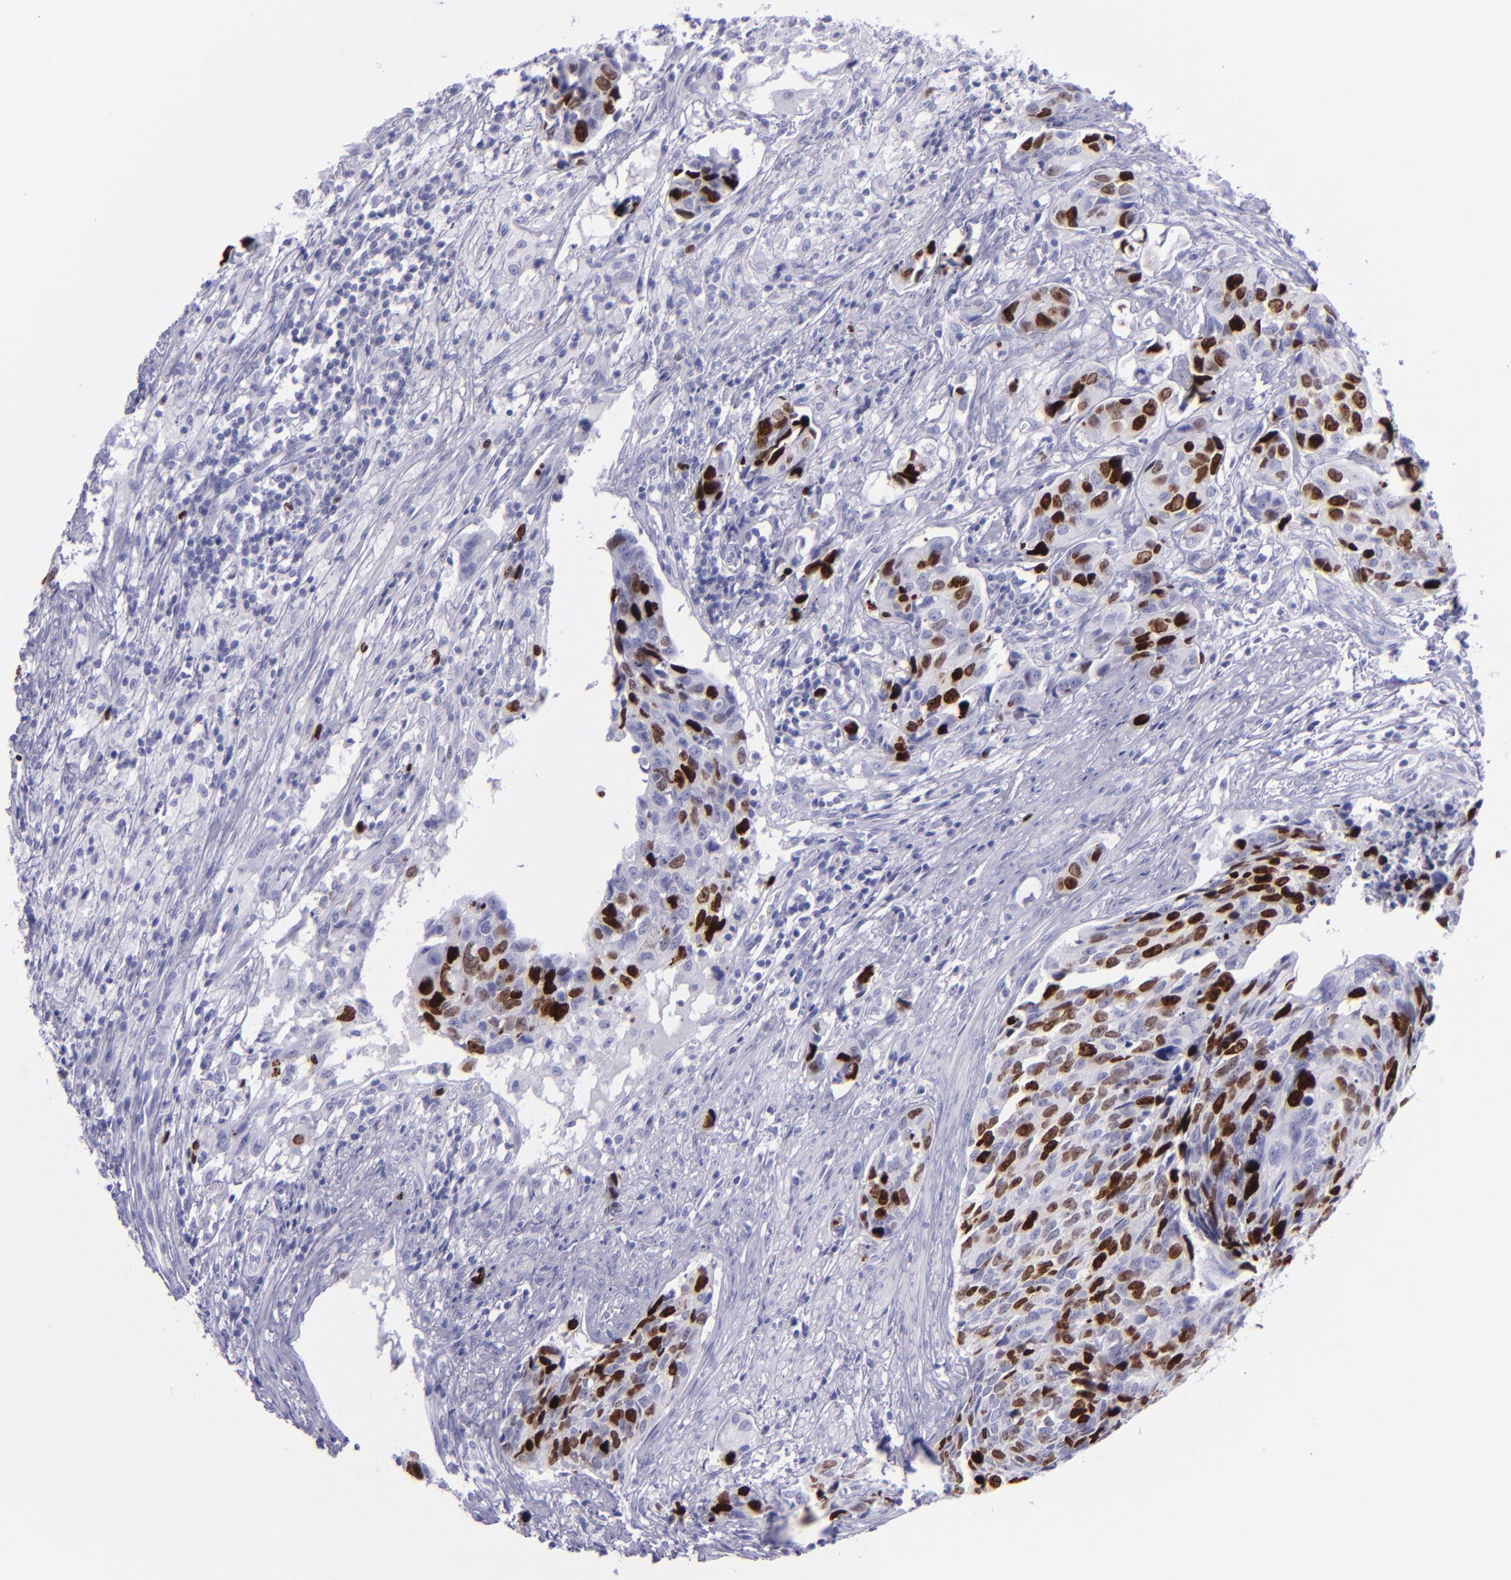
{"staining": {"intensity": "strong", "quantity": "<25%", "location": "nuclear"}, "tissue": "urothelial cancer", "cell_type": "Tumor cells", "image_type": "cancer", "snomed": [{"axis": "morphology", "description": "Urothelial carcinoma, High grade"}, {"axis": "topography", "description": "Urinary bladder"}], "caption": "Immunohistochemical staining of urothelial carcinoma (high-grade) reveals medium levels of strong nuclear protein staining in about <25% of tumor cells.", "gene": "TOP2A", "patient": {"sex": "male", "age": 81}}